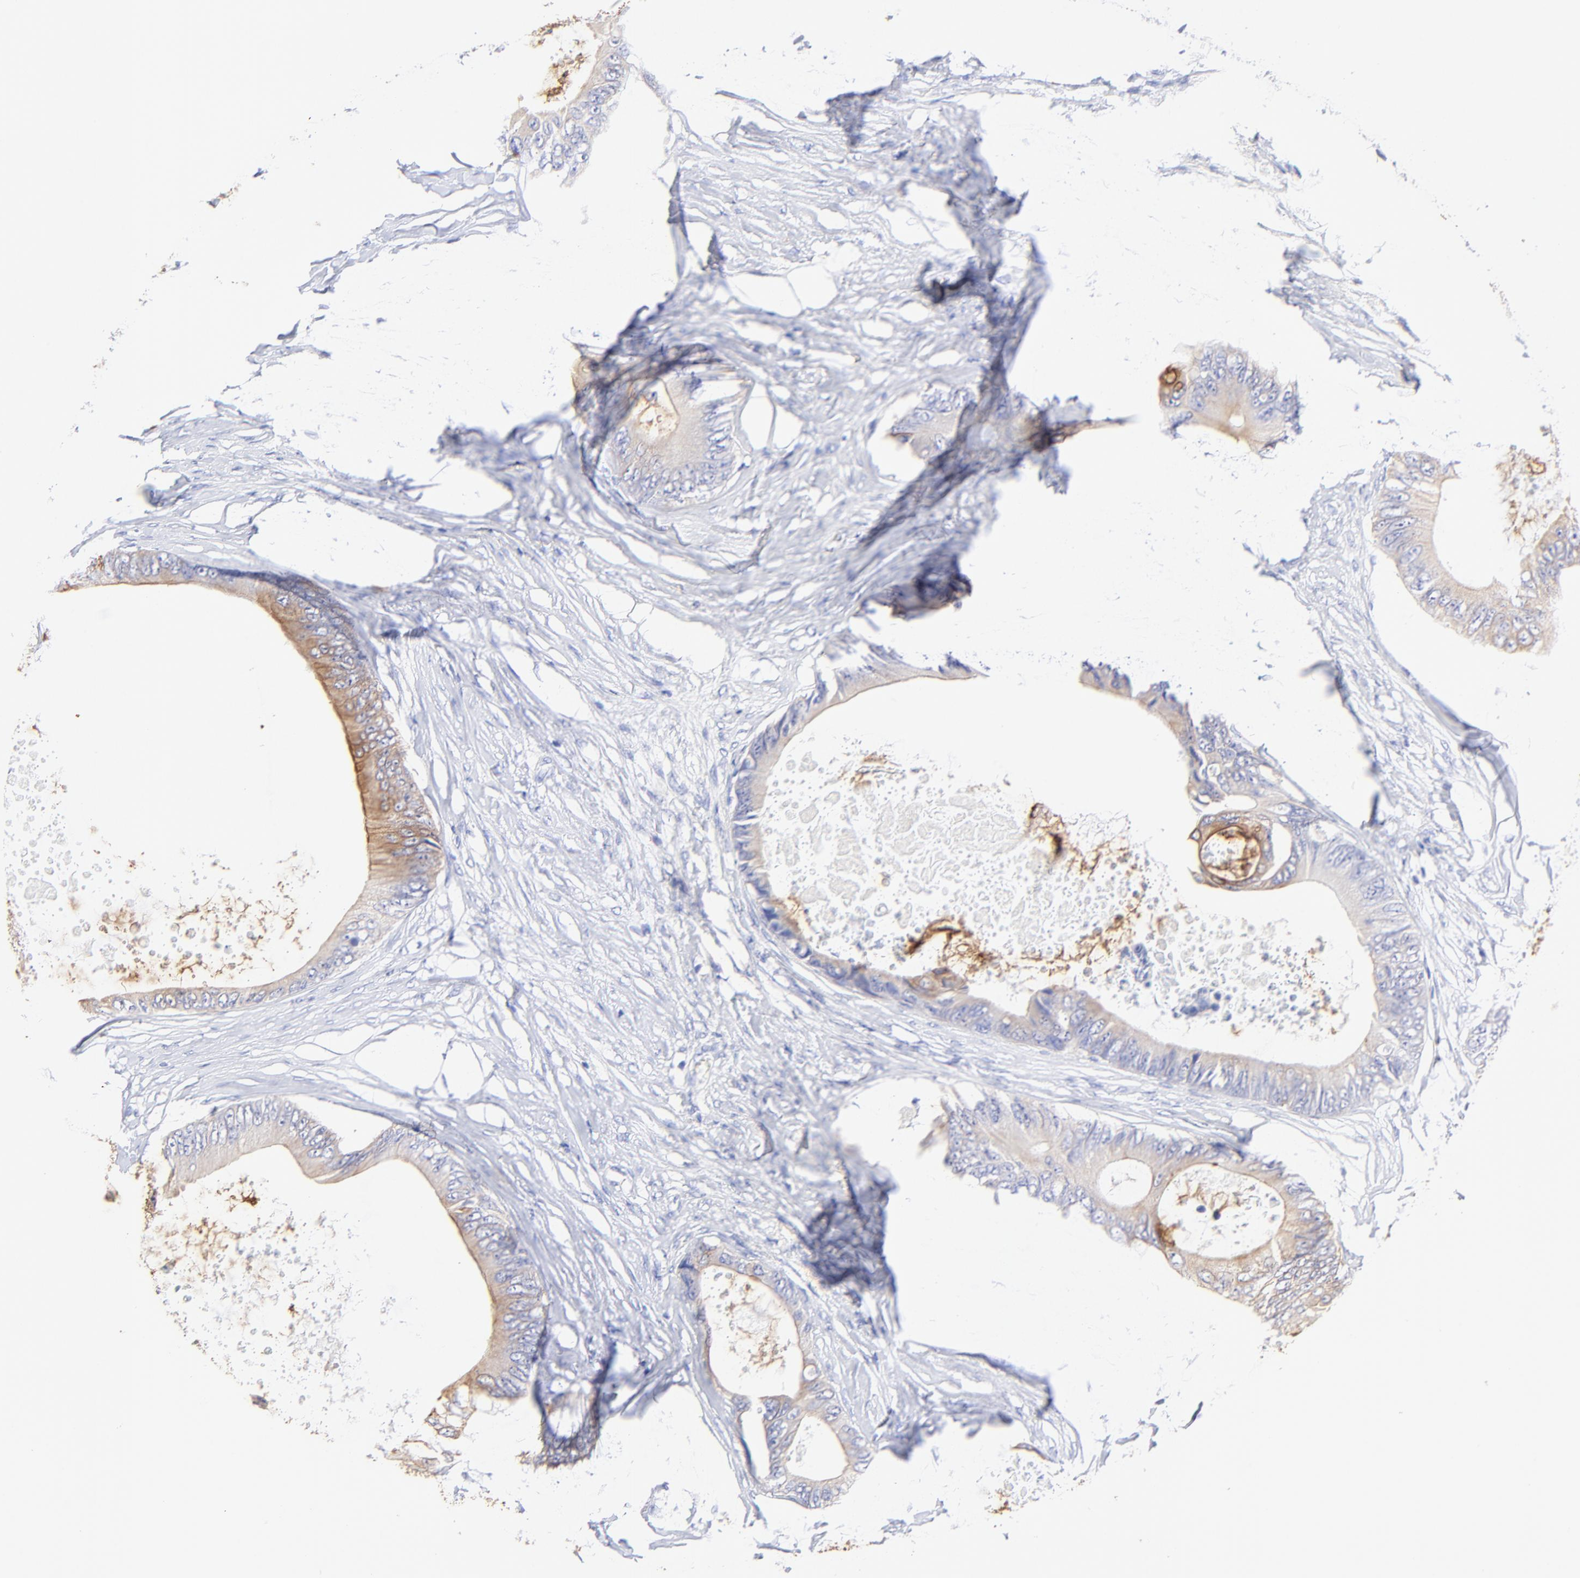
{"staining": {"intensity": "negative", "quantity": "none", "location": "none"}, "tissue": "colorectal cancer", "cell_type": "Tumor cells", "image_type": "cancer", "snomed": [{"axis": "morphology", "description": "Normal tissue, NOS"}, {"axis": "morphology", "description": "Adenocarcinoma, NOS"}, {"axis": "topography", "description": "Rectum"}, {"axis": "topography", "description": "Peripheral nerve tissue"}], "caption": "High magnification brightfield microscopy of colorectal cancer stained with DAB (3,3'-diaminobenzidine) (brown) and counterstained with hematoxylin (blue): tumor cells show no significant positivity.", "gene": "RAB3A", "patient": {"sex": "female", "age": 77}}